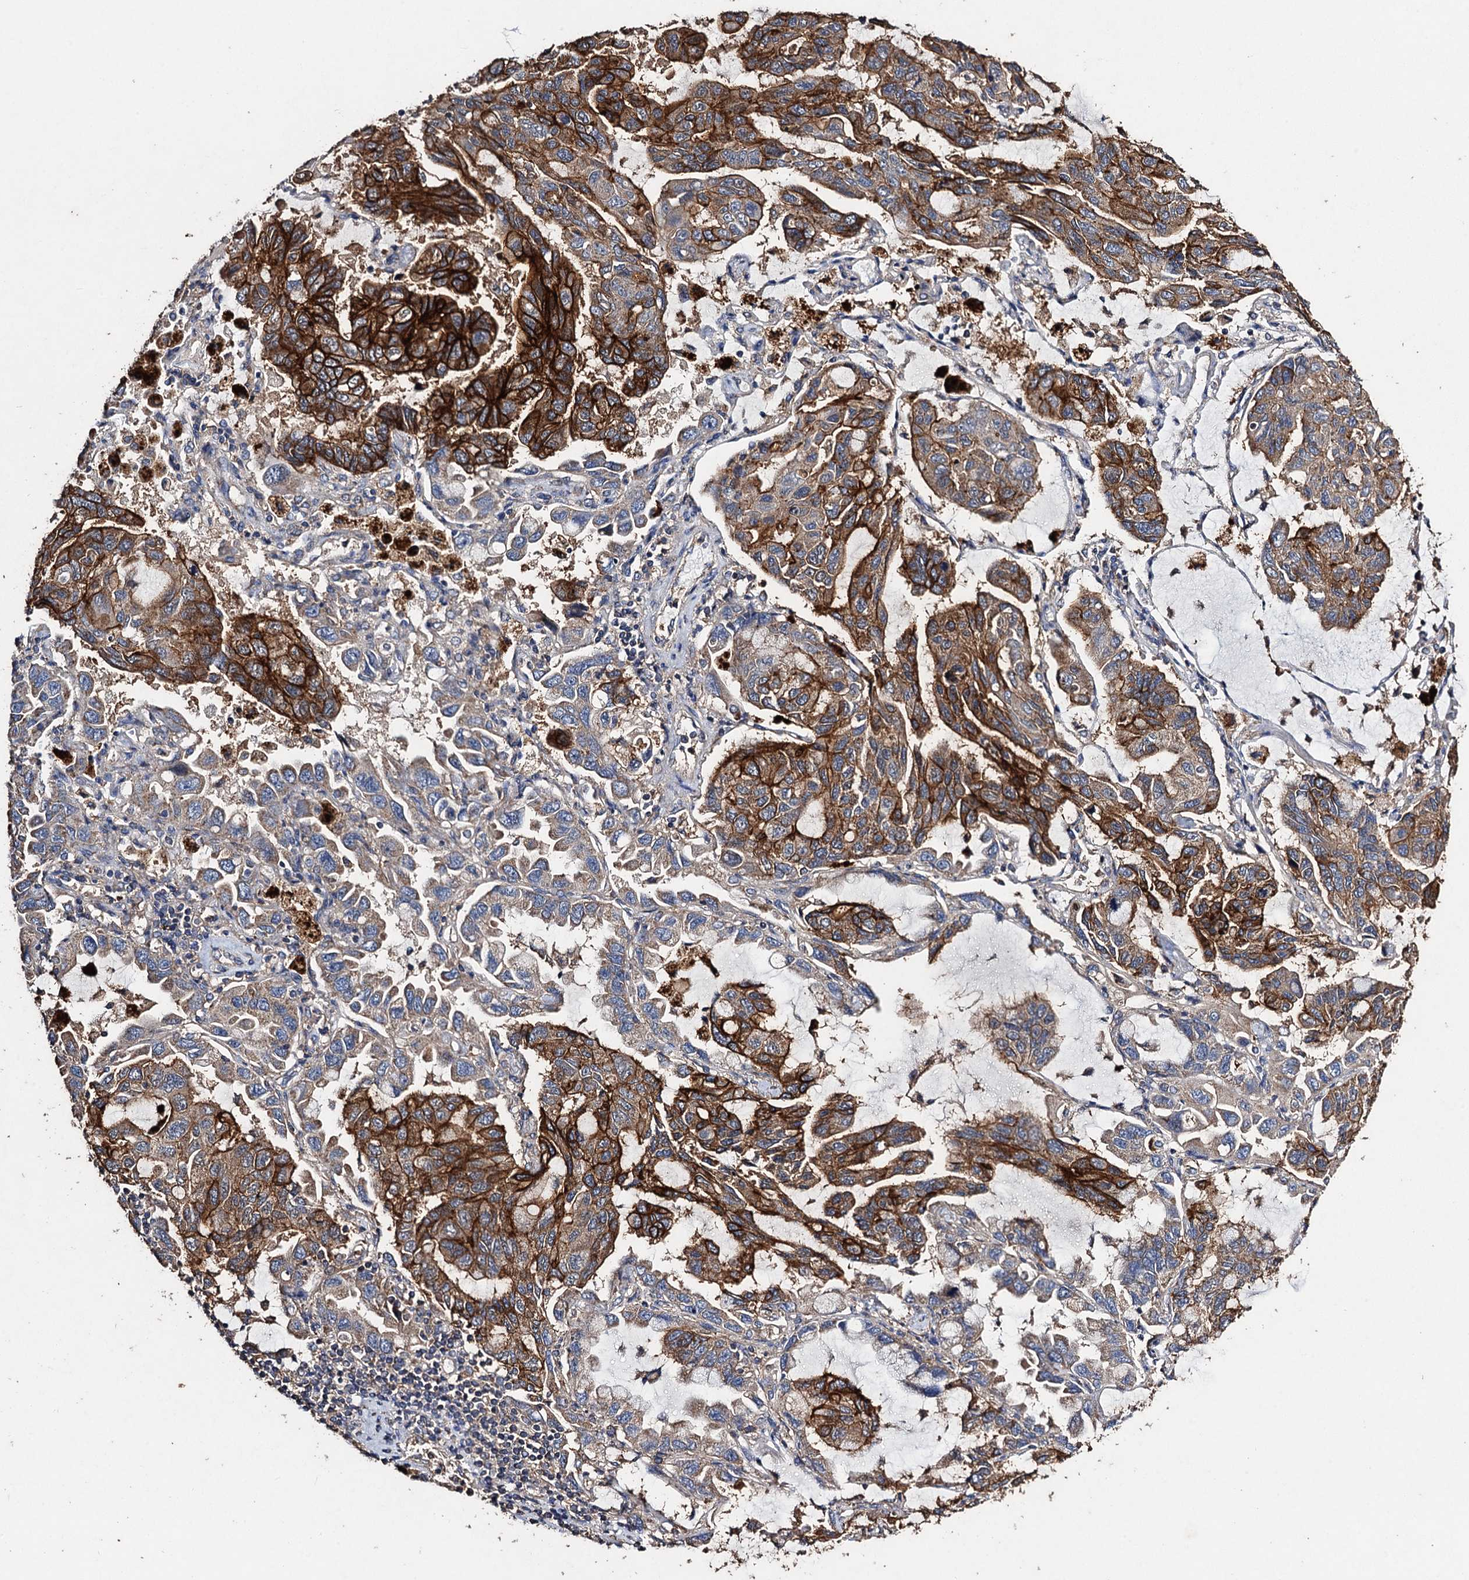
{"staining": {"intensity": "strong", "quantity": "25%-75%", "location": "cytoplasmic/membranous"}, "tissue": "lung cancer", "cell_type": "Tumor cells", "image_type": "cancer", "snomed": [{"axis": "morphology", "description": "Adenocarcinoma, NOS"}, {"axis": "topography", "description": "Lung"}], "caption": "A high amount of strong cytoplasmic/membranous staining is identified in about 25%-75% of tumor cells in adenocarcinoma (lung) tissue.", "gene": "SCUBE3", "patient": {"sex": "male", "age": 64}}